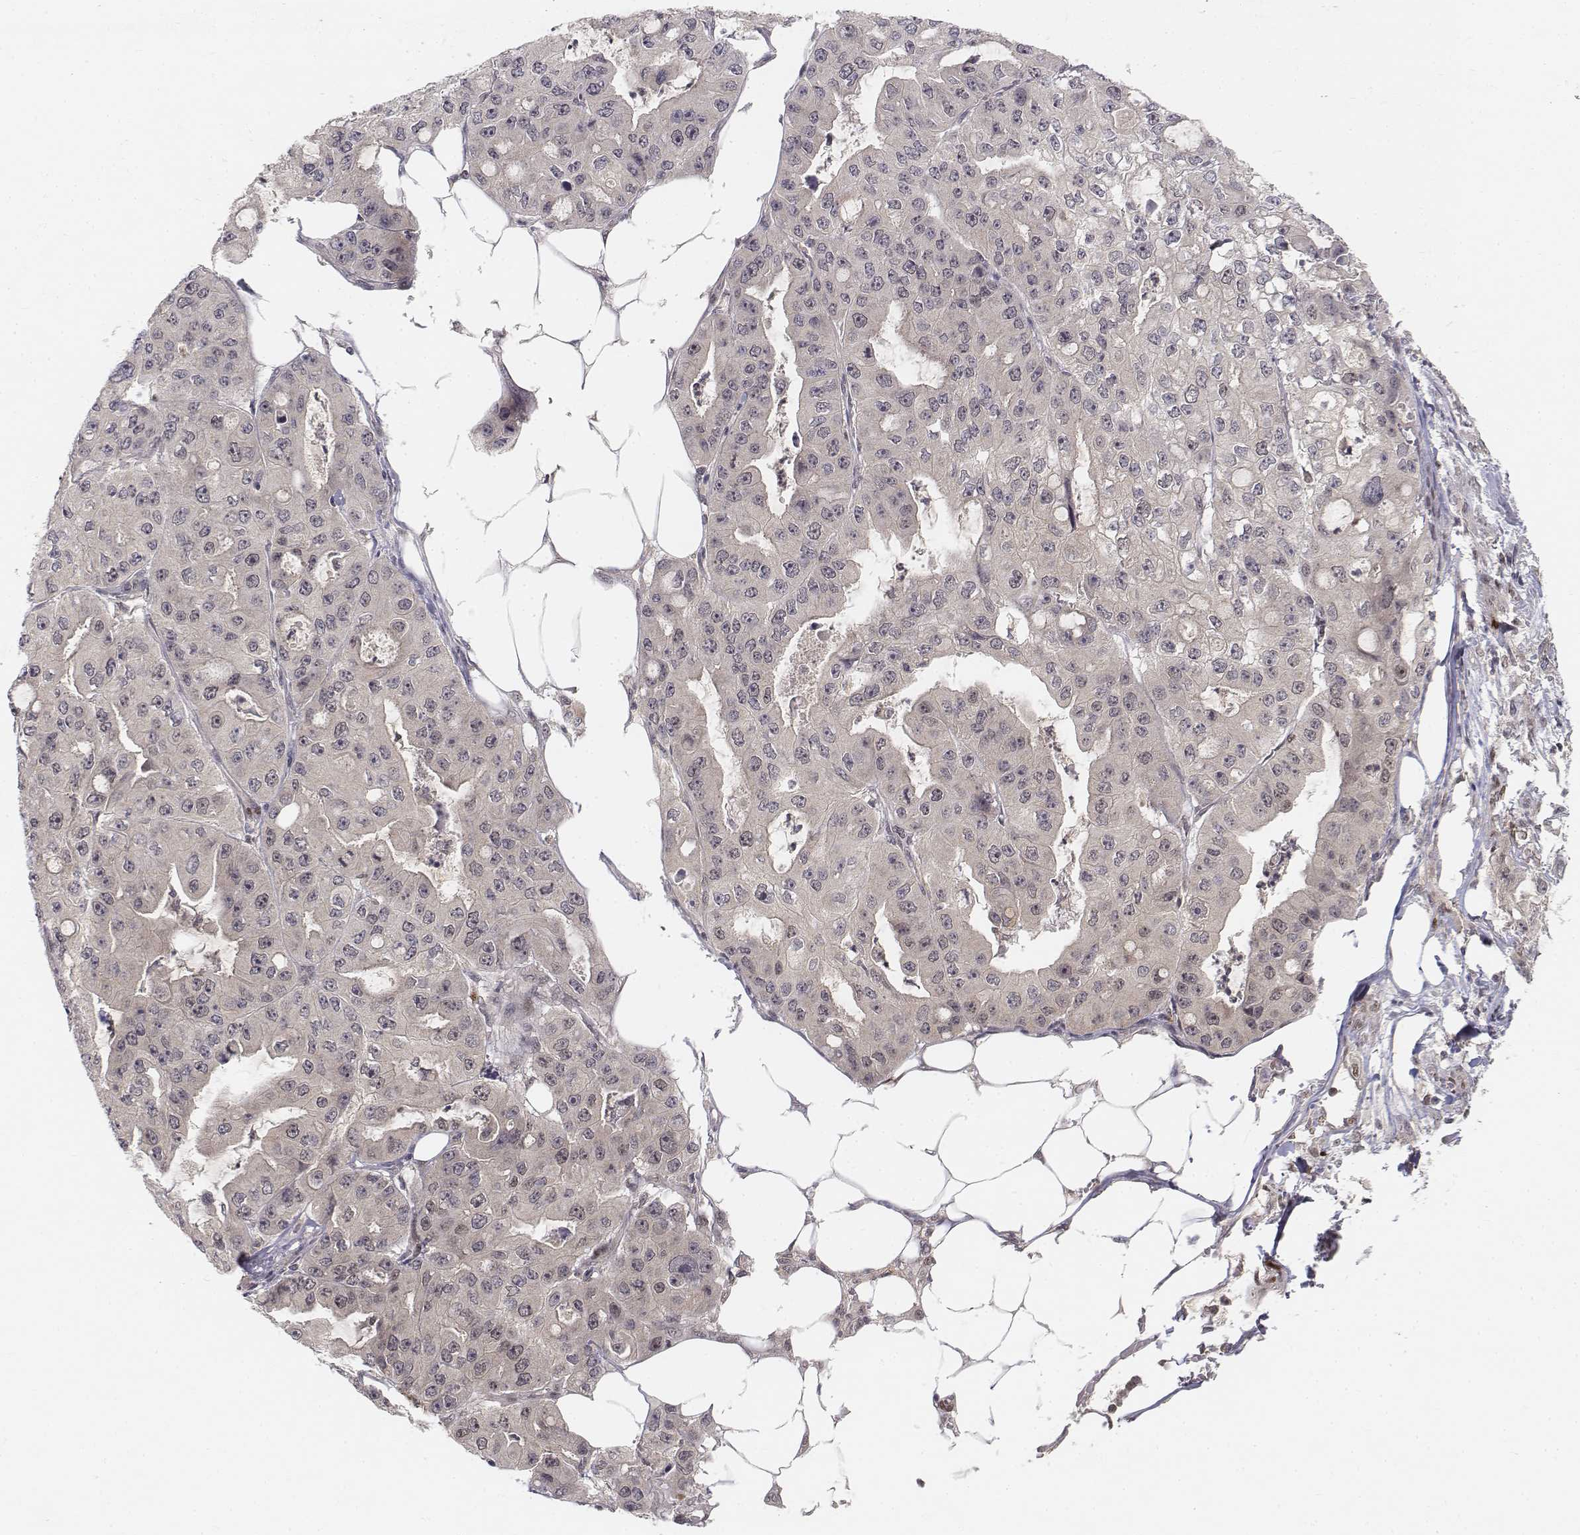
{"staining": {"intensity": "negative", "quantity": "none", "location": "none"}, "tissue": "ovarian cancer", "cell_type": "Tumor cells", "image_type": "cancer", "snomed": [{"axis": "morphology", "description": "Cystadenocarcinoma, serous, NOS"}, {"axis": "topography", "description": "Ovary"}], "caption": "There is no significant expression in tumor cells of ovarian cancer (serous cystadenocarcinoma).", "gene": "FANCD2", "patient": {"sex": "female", "age": 56}}